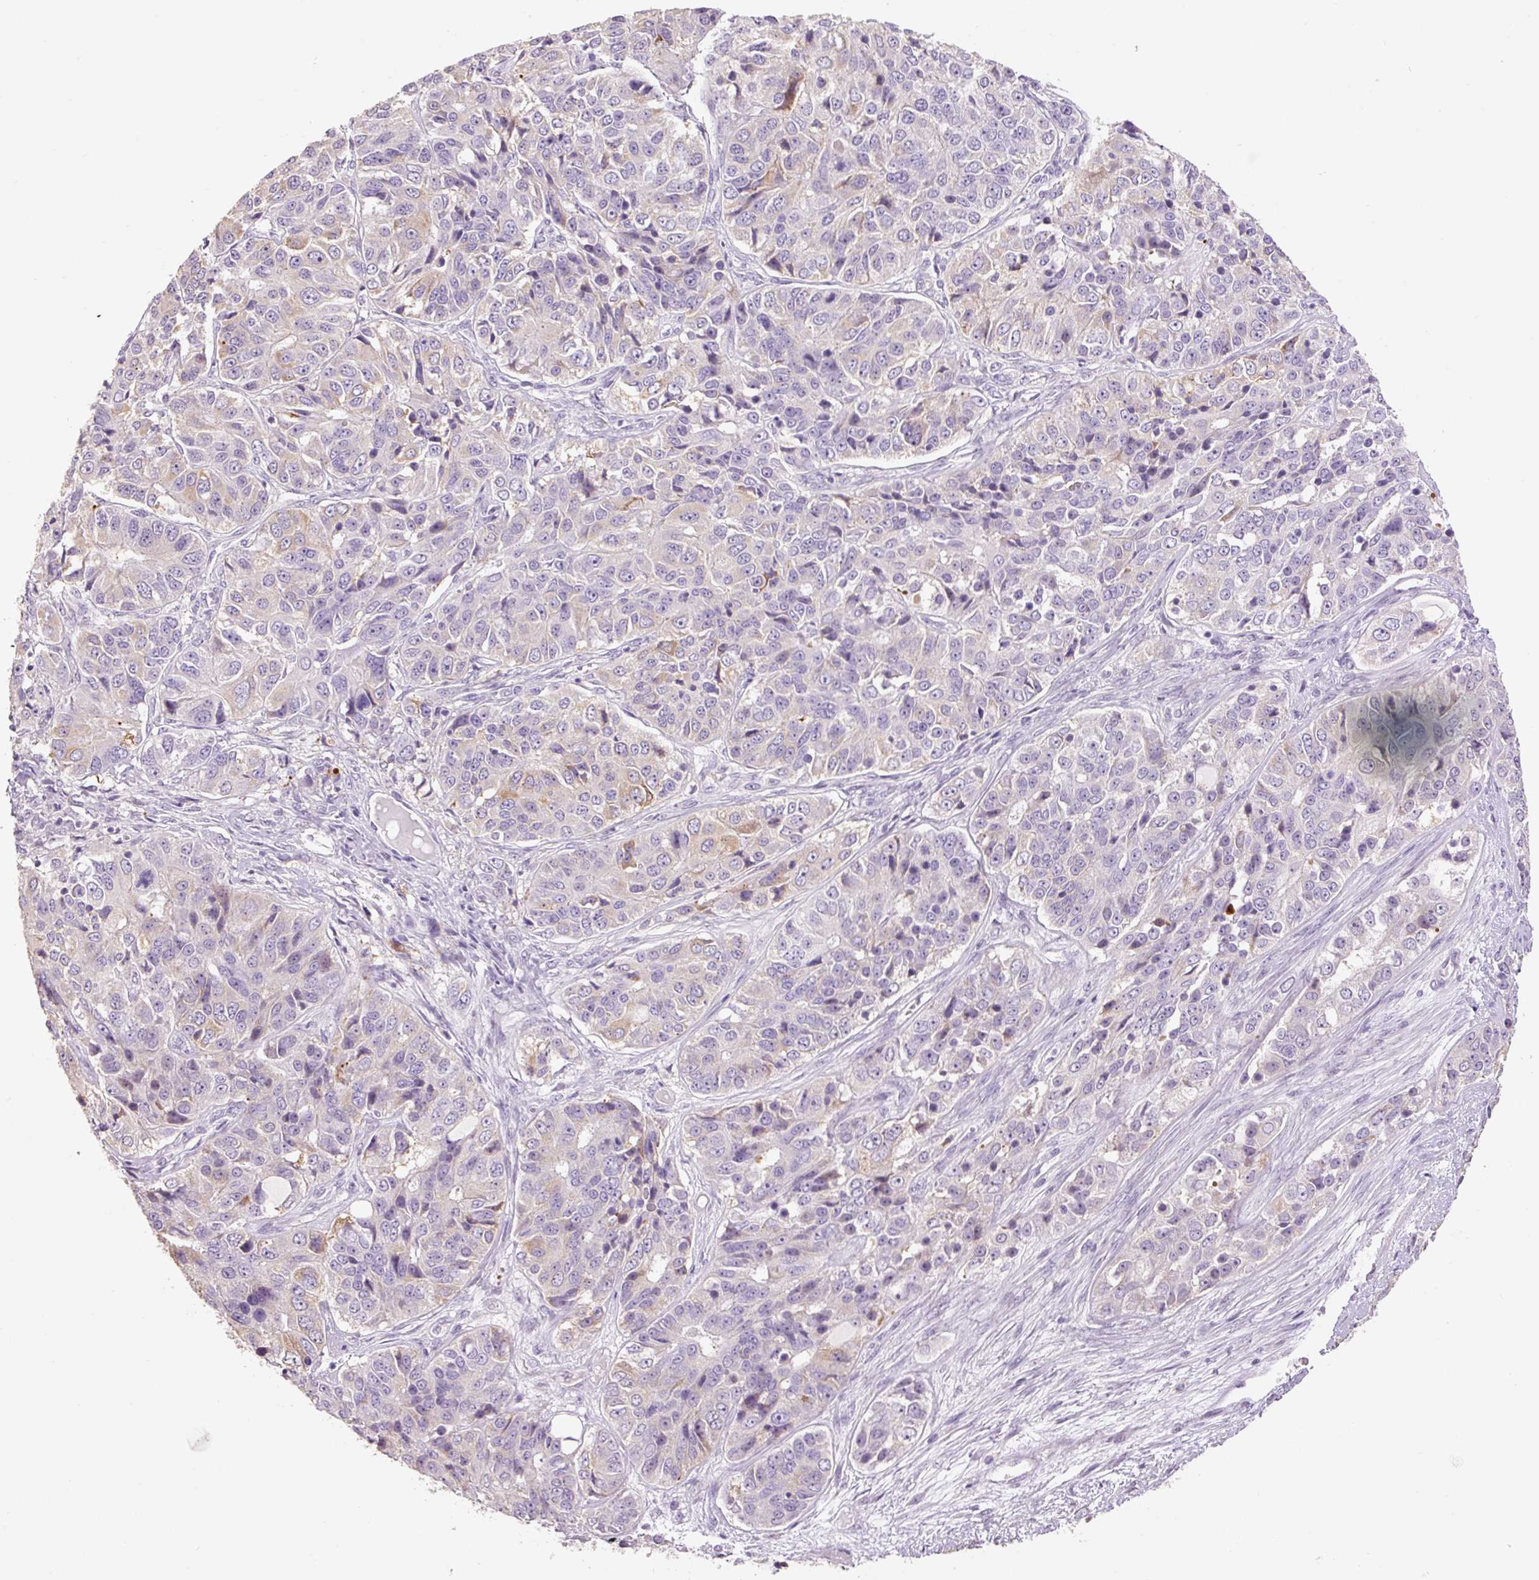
{"staining": {"intensity": "weak", "quantity": "<25%", "location": "cytoplasmic/membranous"}, "tissue": "ovarian cancer", "cell_type": "Tumor cells", "image_type": "cancer", "snomed": [{"axis": "morphology", "description": "Carcinoma, endometroid"}, {"axis": "topography", "description": "Ovary"}], "caption": "IHC histopathology image of endometroid carcinoma (ovarian) stained for a protein (brown), which reveals no positivity in tumor cells.", "gene": "HAX1", "patient": {"sex": "female", "age": 51}}